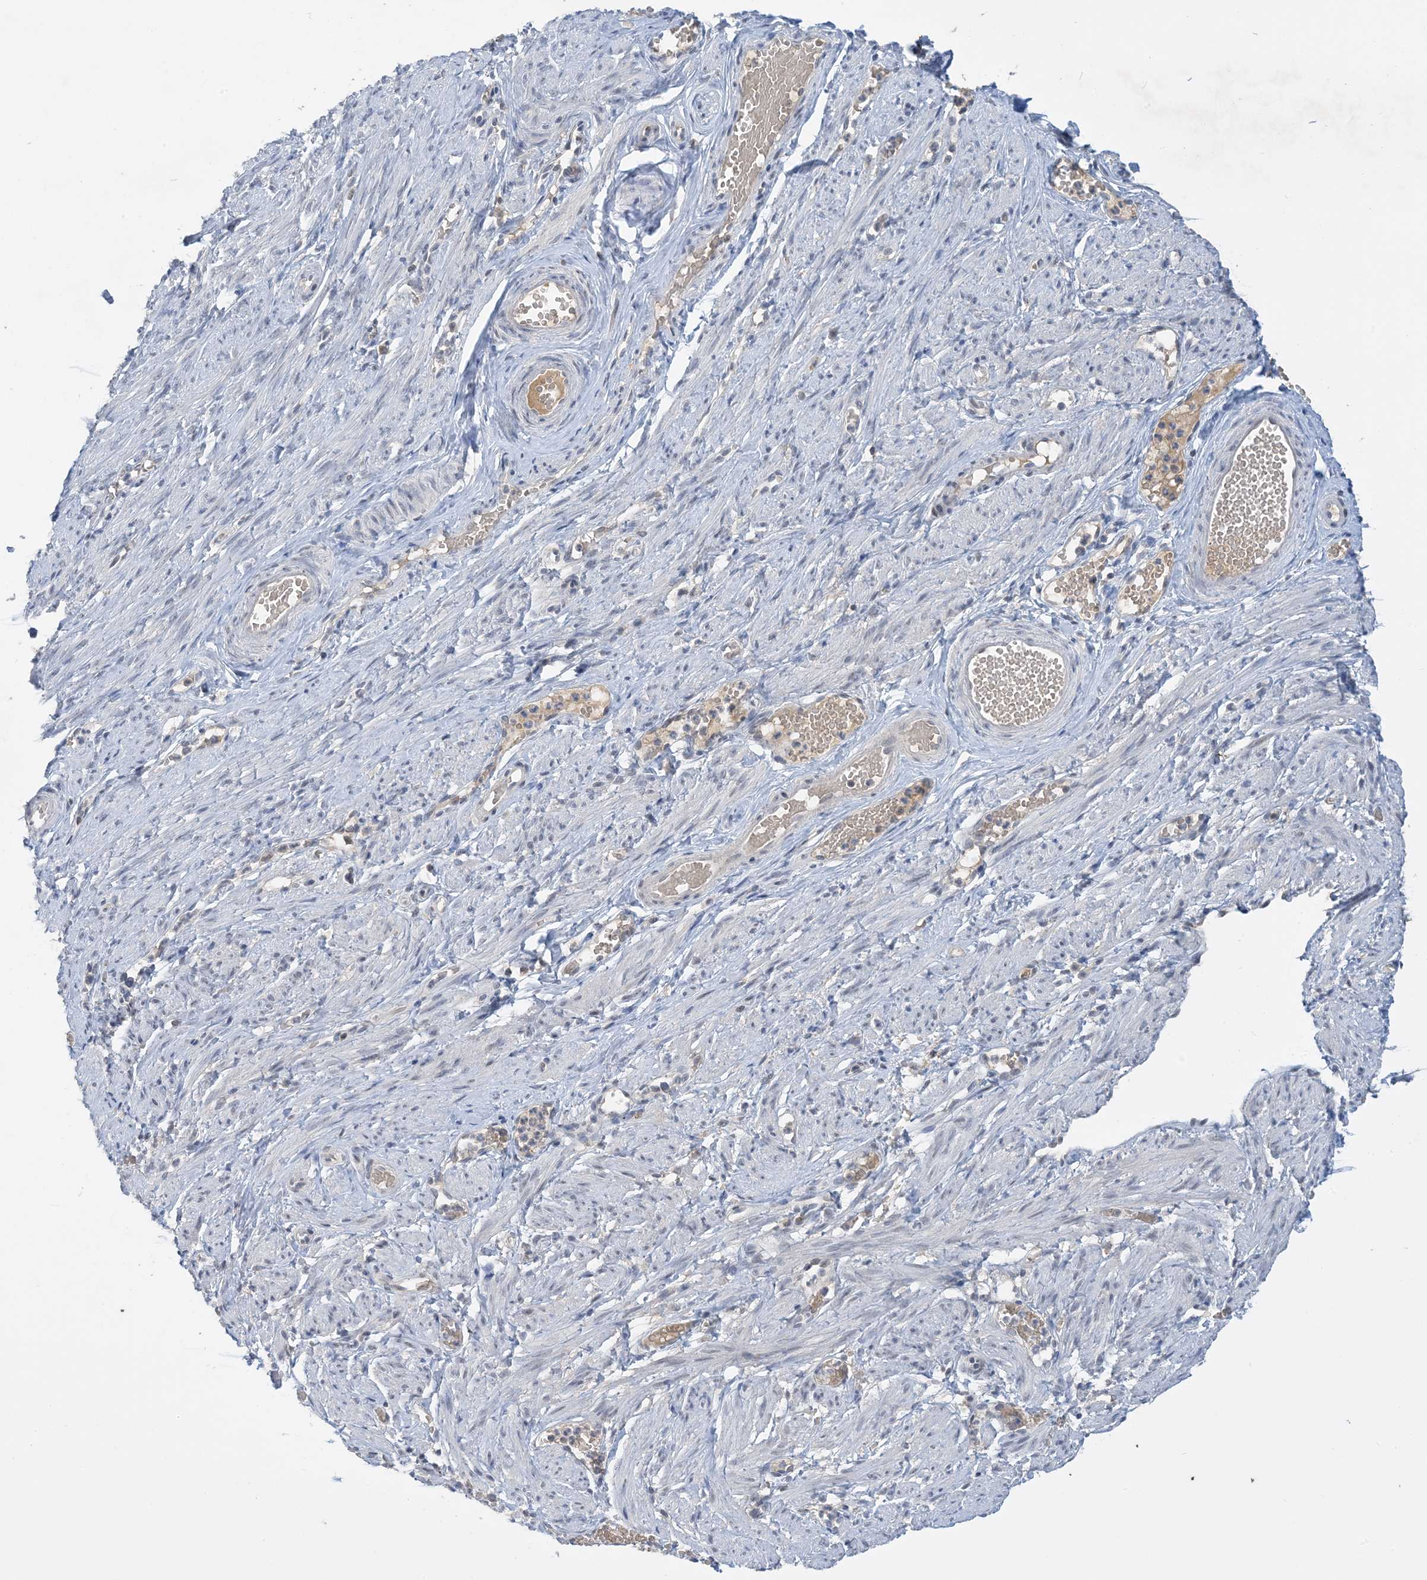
{"staining": {"intensity": "negative", "quantity": "none", "location": "none"}, "tissue": "adipose tissue", "cell_type": "Adipocytes", "image_type": "normal", "snomed": [{"axis": "morphology", "description": "Normal tissue, NOS"}, {"axis": "topography", "description": "Smooth muscle"}, {"axis": "topography", "description": "Peripheral nerve tissue"}], "caption": "Benign adipose tissue was stained to show a protein in brown. There is no significant positivity in adipocytes.", "gene": "UBE2E1", "patient": {"sex": "female", "age": 39}}